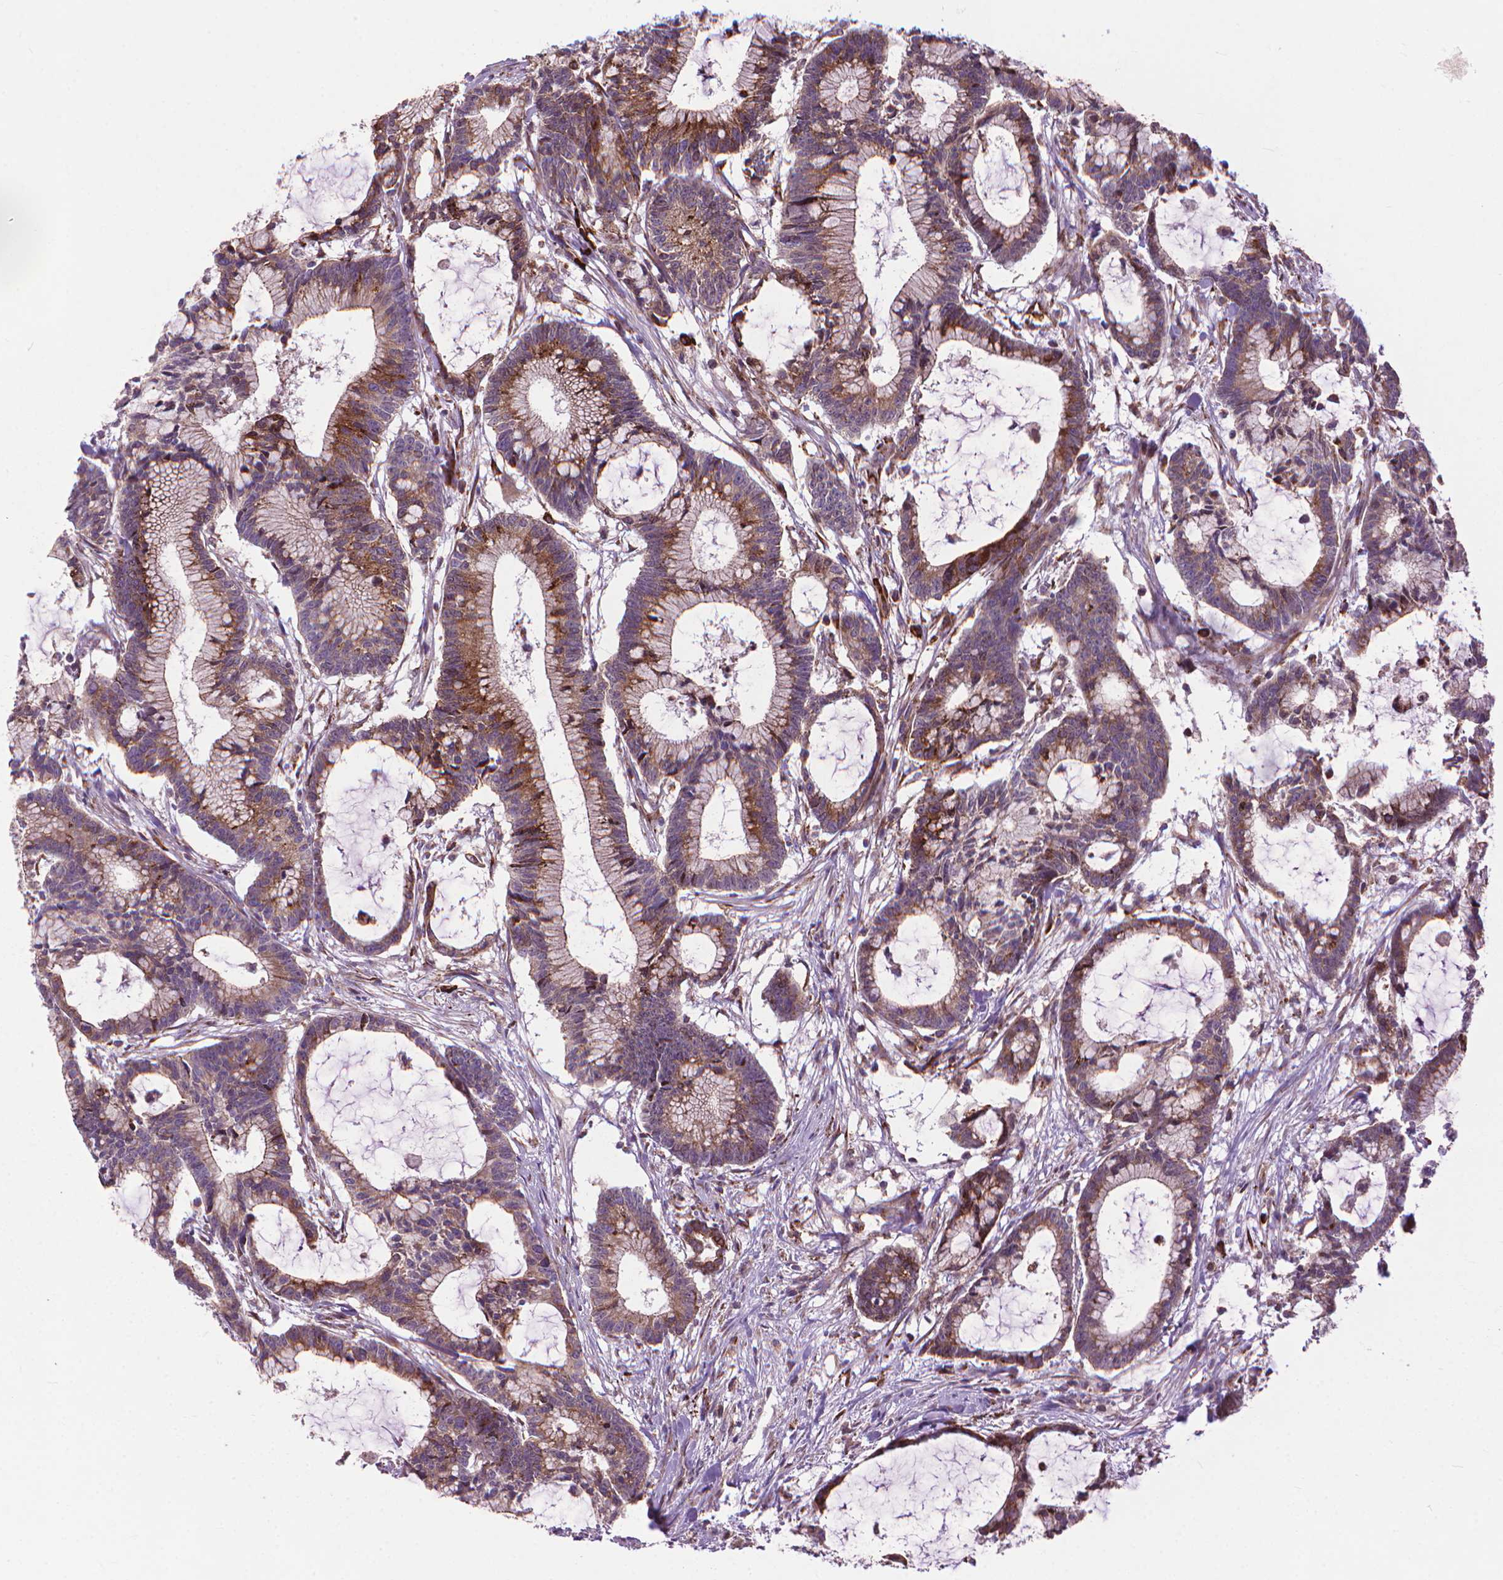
{"staining": {"intensity": "moderate", "quantity": ">75%", "location": "cytoplasmic/membranous"}, "tissue": "colorectal cancer", "cell_type": "Tumor cells", "image_type": "cancer", "snomed": [{"axis": "morphology", "description": "Adenocarcinoma, NOS"}, {"axis": "topography", "description": "Colon"}], "caption": "DAB immunohistochemical staining of adenocarcinoma (colorectal) demonstrates moderate cytoplasmic/membranous protein staining in about >75% of tumor cells.", "gene": "MYH14", "patient": {"sex": "female", "age": 78}}